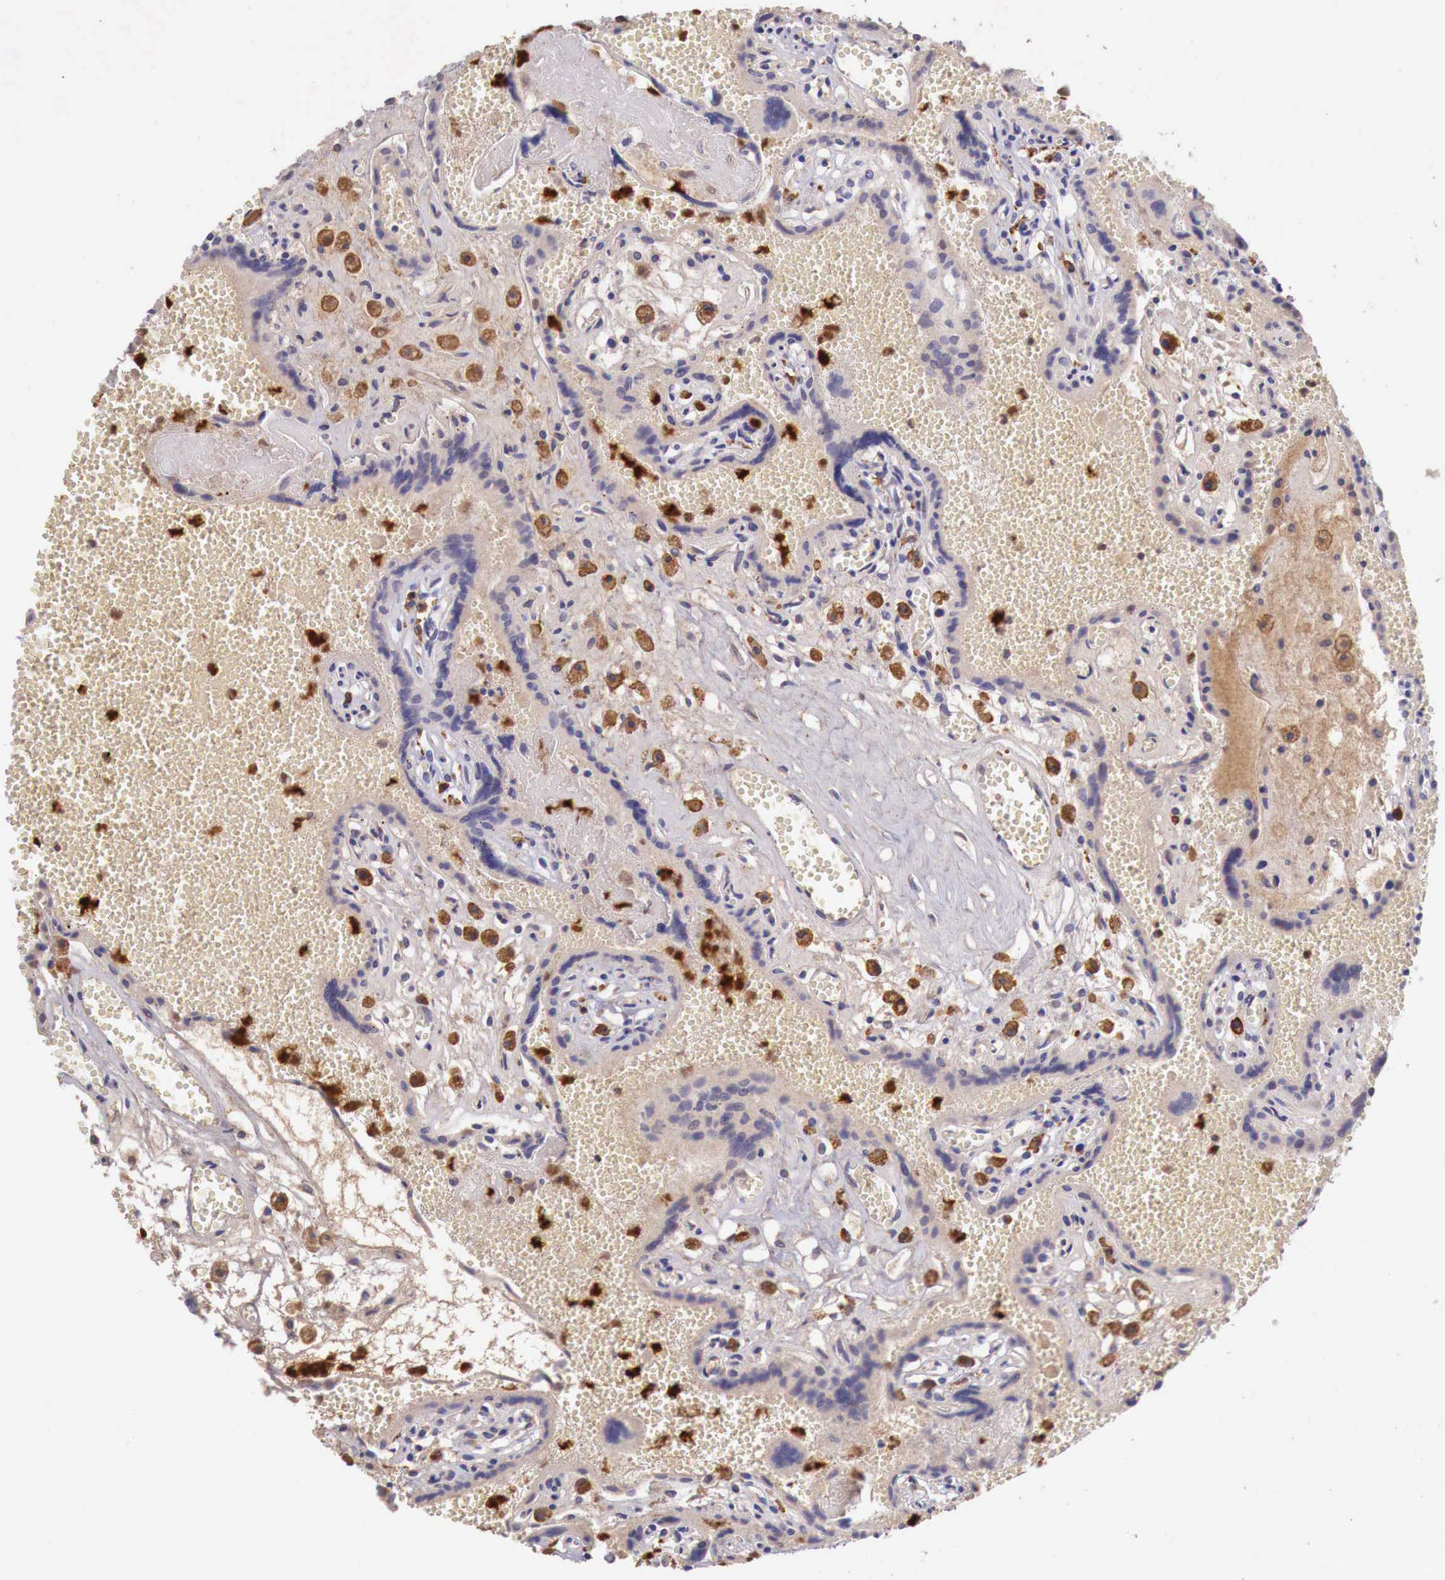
{"staining": {"intensity": "strong", "quantity": "<25%", "location": "cytoplasmic/membranous,nuclear"}, "tissue": "placenta", "cell_type": "Decidual cells", "image_type": "normal", "snomed": [{"axis": "morphology", "description": "Normal tissue, NOS"}, {"axis": "topography", "description": "Placenta"}], "caption": "The immunohistochemical stain labels strong cytoplasmic/membranous,nuclear expression in decidual cells of unremarkable placenta.", "gene": "CHRDL1", "patient": {"sex": "female", "age": 40}}